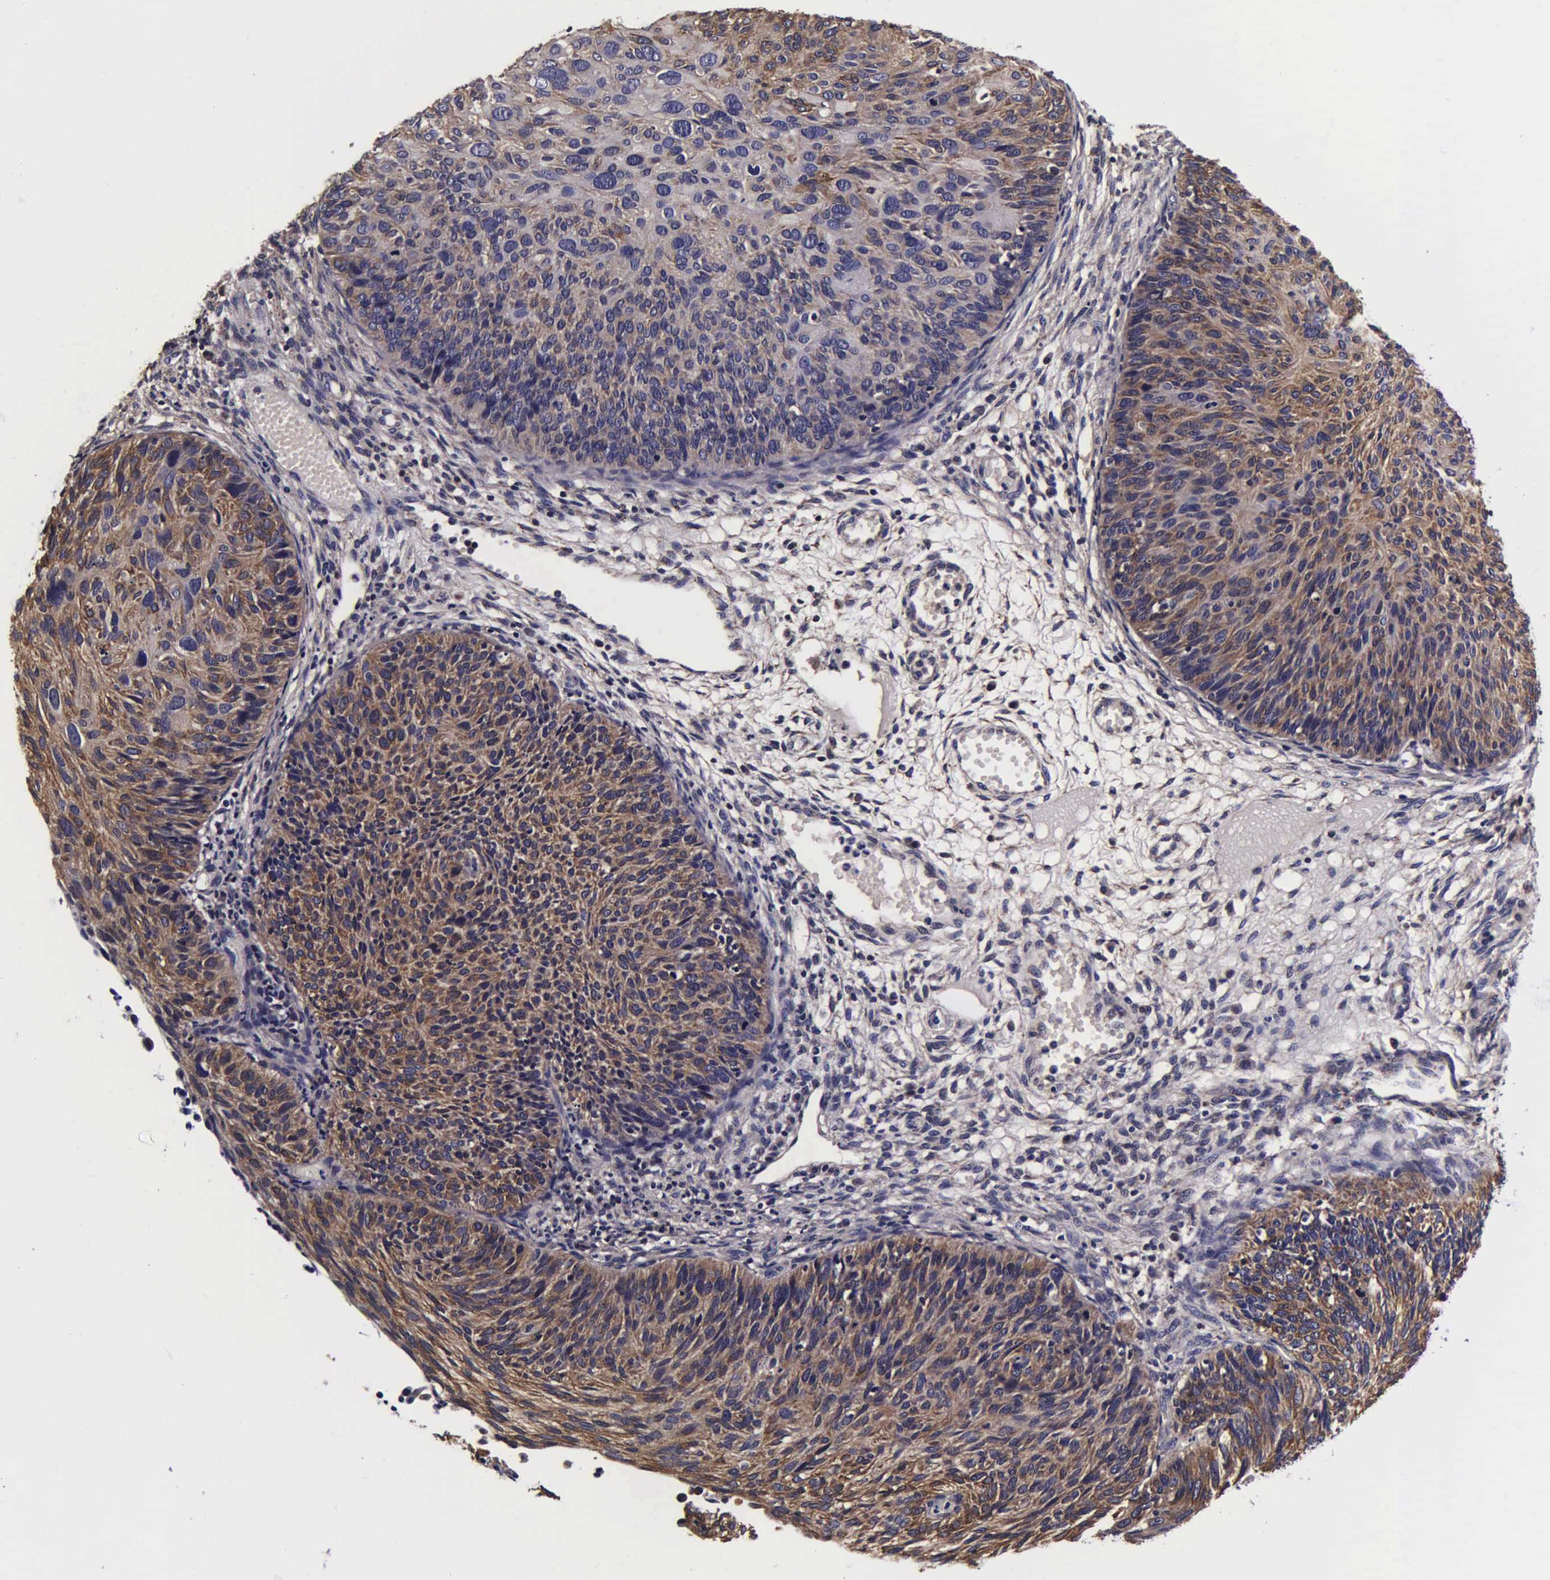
{"staining": {"intensity": "moderate", "quantity": ">75%", "location": "cytoplasmic/membranous"}, "tissue": "cervical cancer", "cell_type": "Tumor cells", "image_type": "cancer", "snomed": [{"axis": "morphology", "description": "Squamous cell carcinoma, NOS"}, {"axis": "topography", "description": "Cervix"}], "caption": "This is an image of immunohistochemistry staining of cervical squamous cell carcinoma, which shows moderate positivity in the cytoplasmic/membranous of tumor cells.", "gene": "PSMA3", "patient": {"sex": "female", "age": 36}}